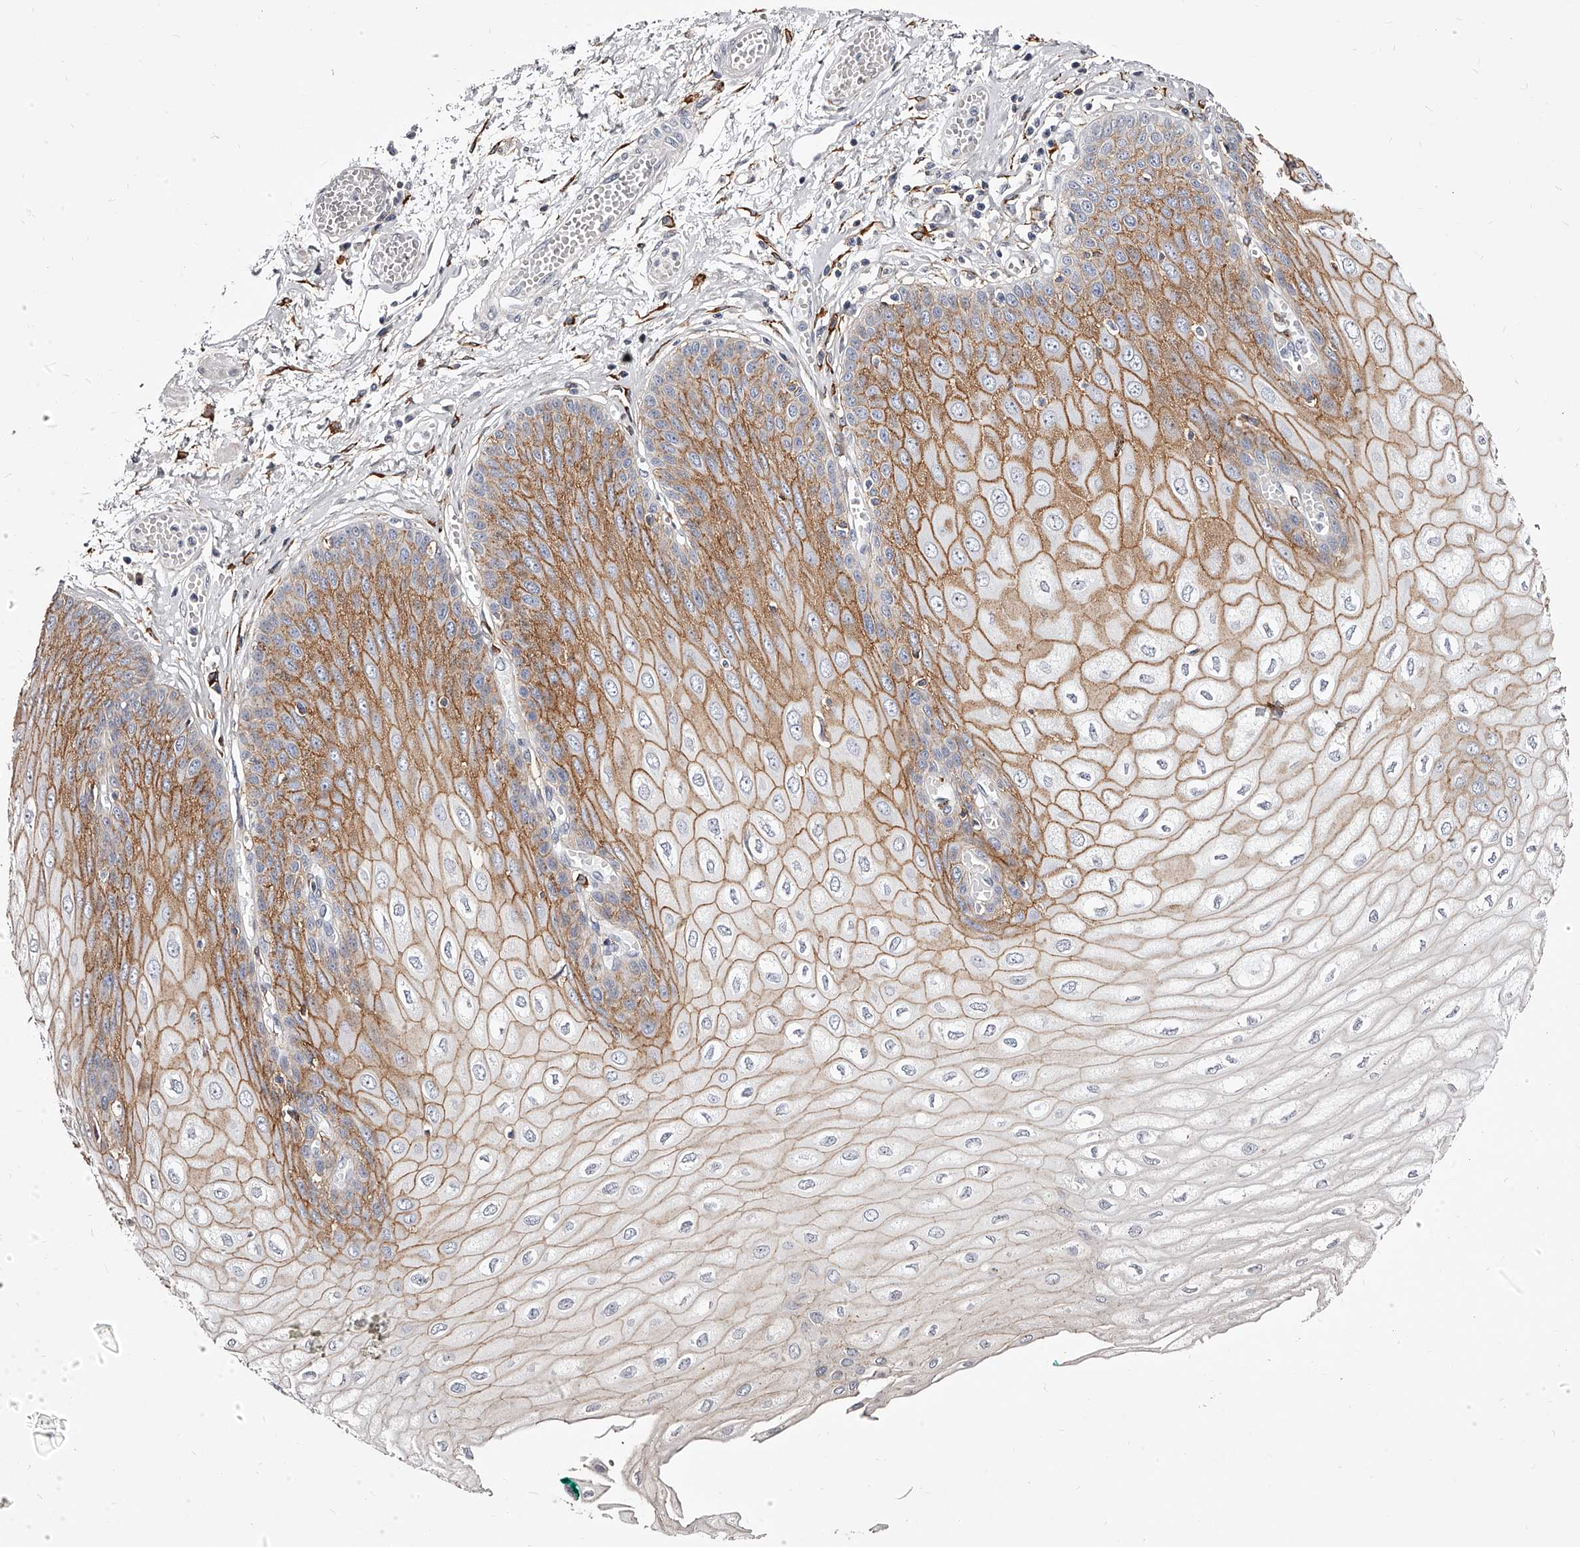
{"staining": {"intensity": "moderate", "quantity": "25%-75%", "location": "cytoplasmic/membranous"}, "tissue": "esophagus", "cell_type": "Squamous epithelial cells", "image_type": "normal", "snomed": [{"axis": "morphology", "description": "Normal tissue, NOS"}, {"axis": "topography", "description": "Esophagus"}], "caption": "Immunohistochemical staining of normal esophagus exhibits medium levels of moderate cytoplasmic/membranous positivity in about 25%-75% of squamous epithelial cells. The staining is performed using DAB brown chromogen to label protein expression. The nuclei are counter-stained blue using hematoxylin.", "gene": "CD82", "patient": {"sex": "male", "age": 60}}